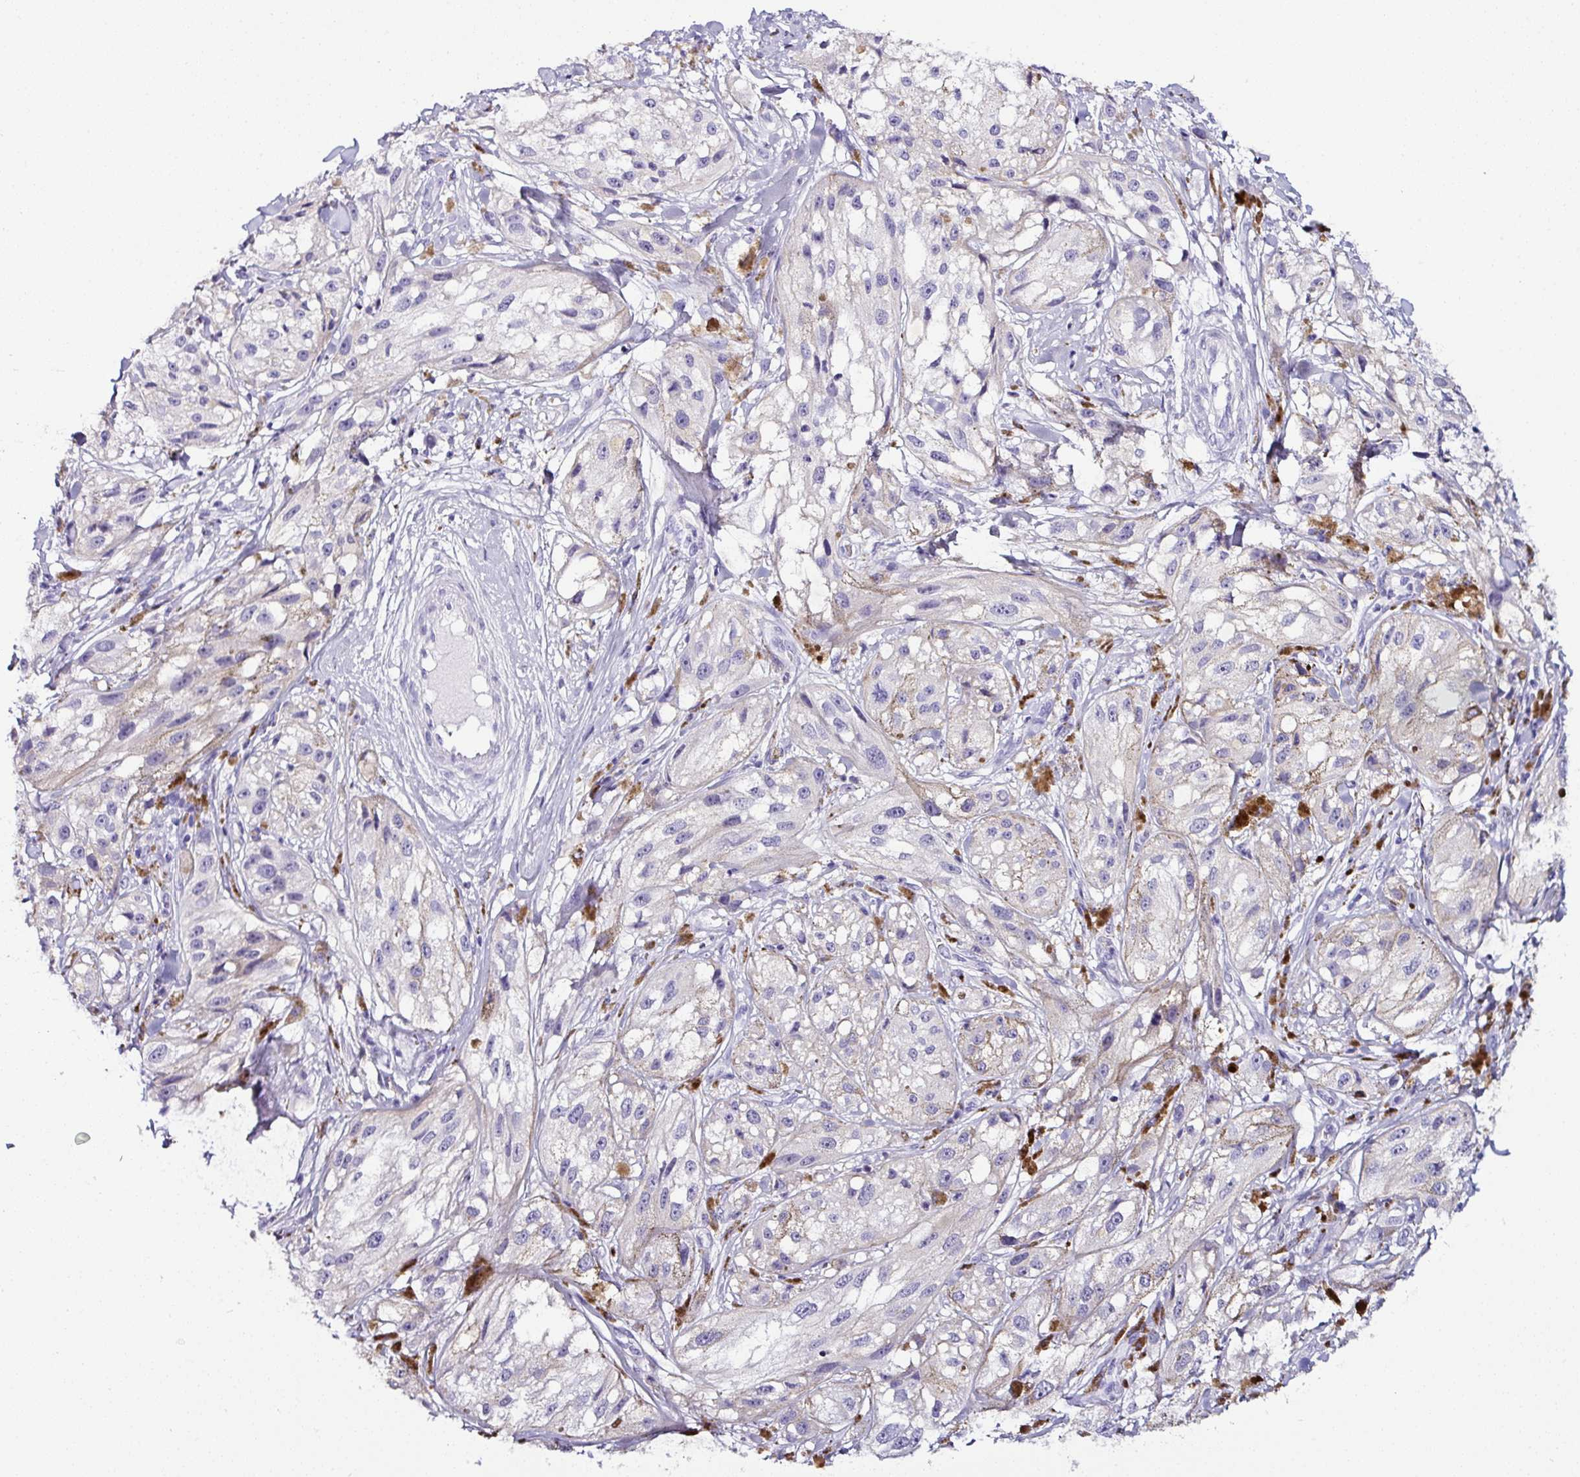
{"staining": {"intensity": "negative", "quantity": "none", "location": "none"}, "tissue": "melanoma", "cell_type": "Tumor cells", "image_type": "cancer", "snomed": [{"axis": "morphology", "description": "Malignant melanoma, NOS"}, {"axis": "topography", "description": "Skin"}], "caption": "Human melanoma stained for a protein using immunohistochemistry (IHC) reveals no staining in tumor cells.", "gene": "NAPSA", "patient": {"sex": "male", "age": 88}}